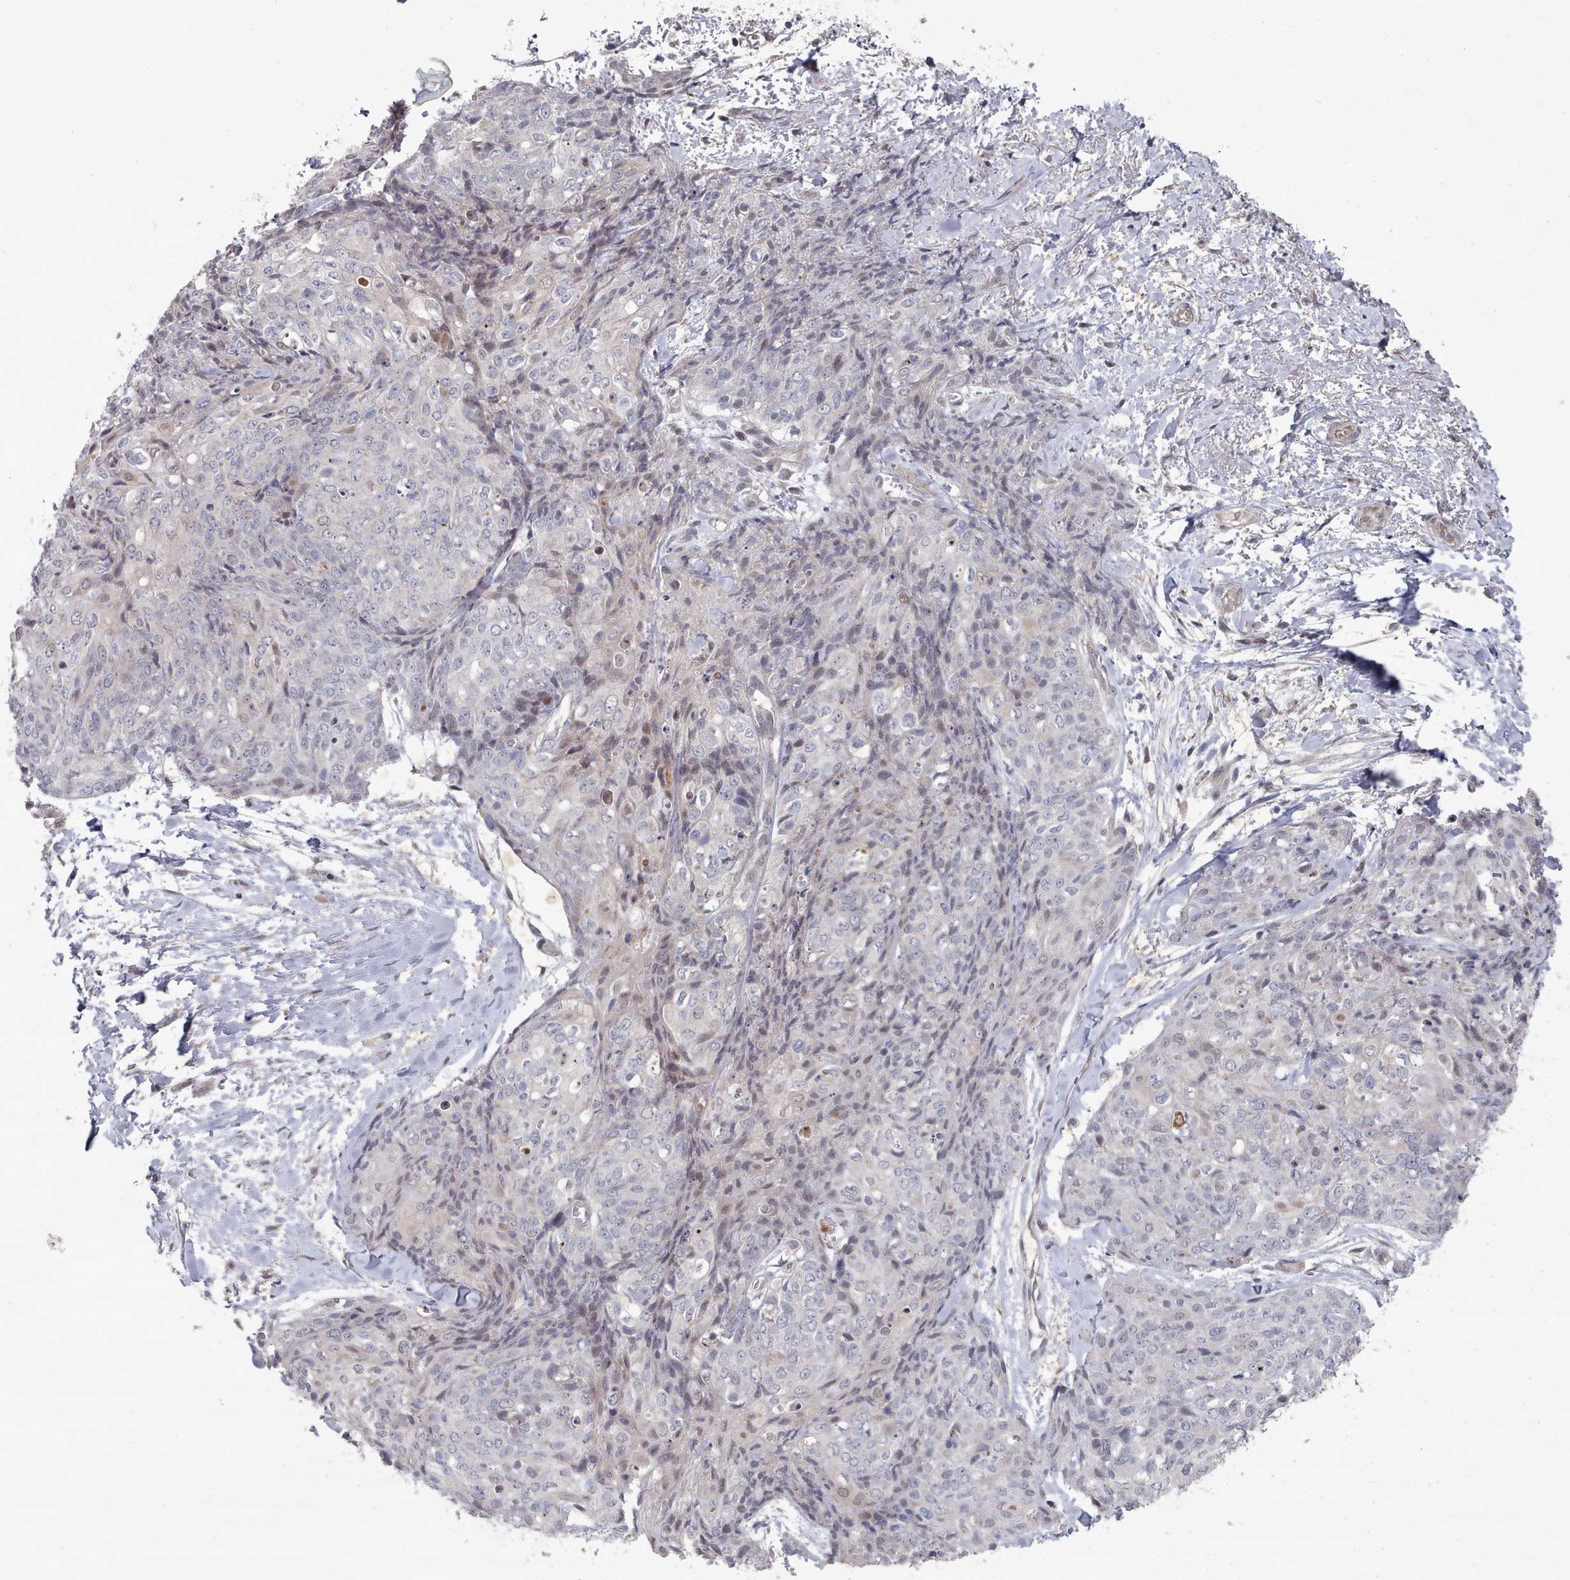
{"staining": {"intensity": "negative", "quantity": "none", "location": "none"}, "tissue": "skin cancer", "cell_type": "Tumor cells", "image_type": "cancer", "snomed": [{"axis": "morphology", "description": "Squamous cell carcinoma, NOS"}, {"axis": "topography", "description": "Skin"}, {"axis": "topography", "description": "Vulva"}], "caption": "The immunohistochemistry (IHC) histopathology image has no significant positivity in tumor cells of skin cancer tissue. Nuclei are stained in blue.", "gene": "CPSF4", "patient": {"sex": "female", "age": 85}}